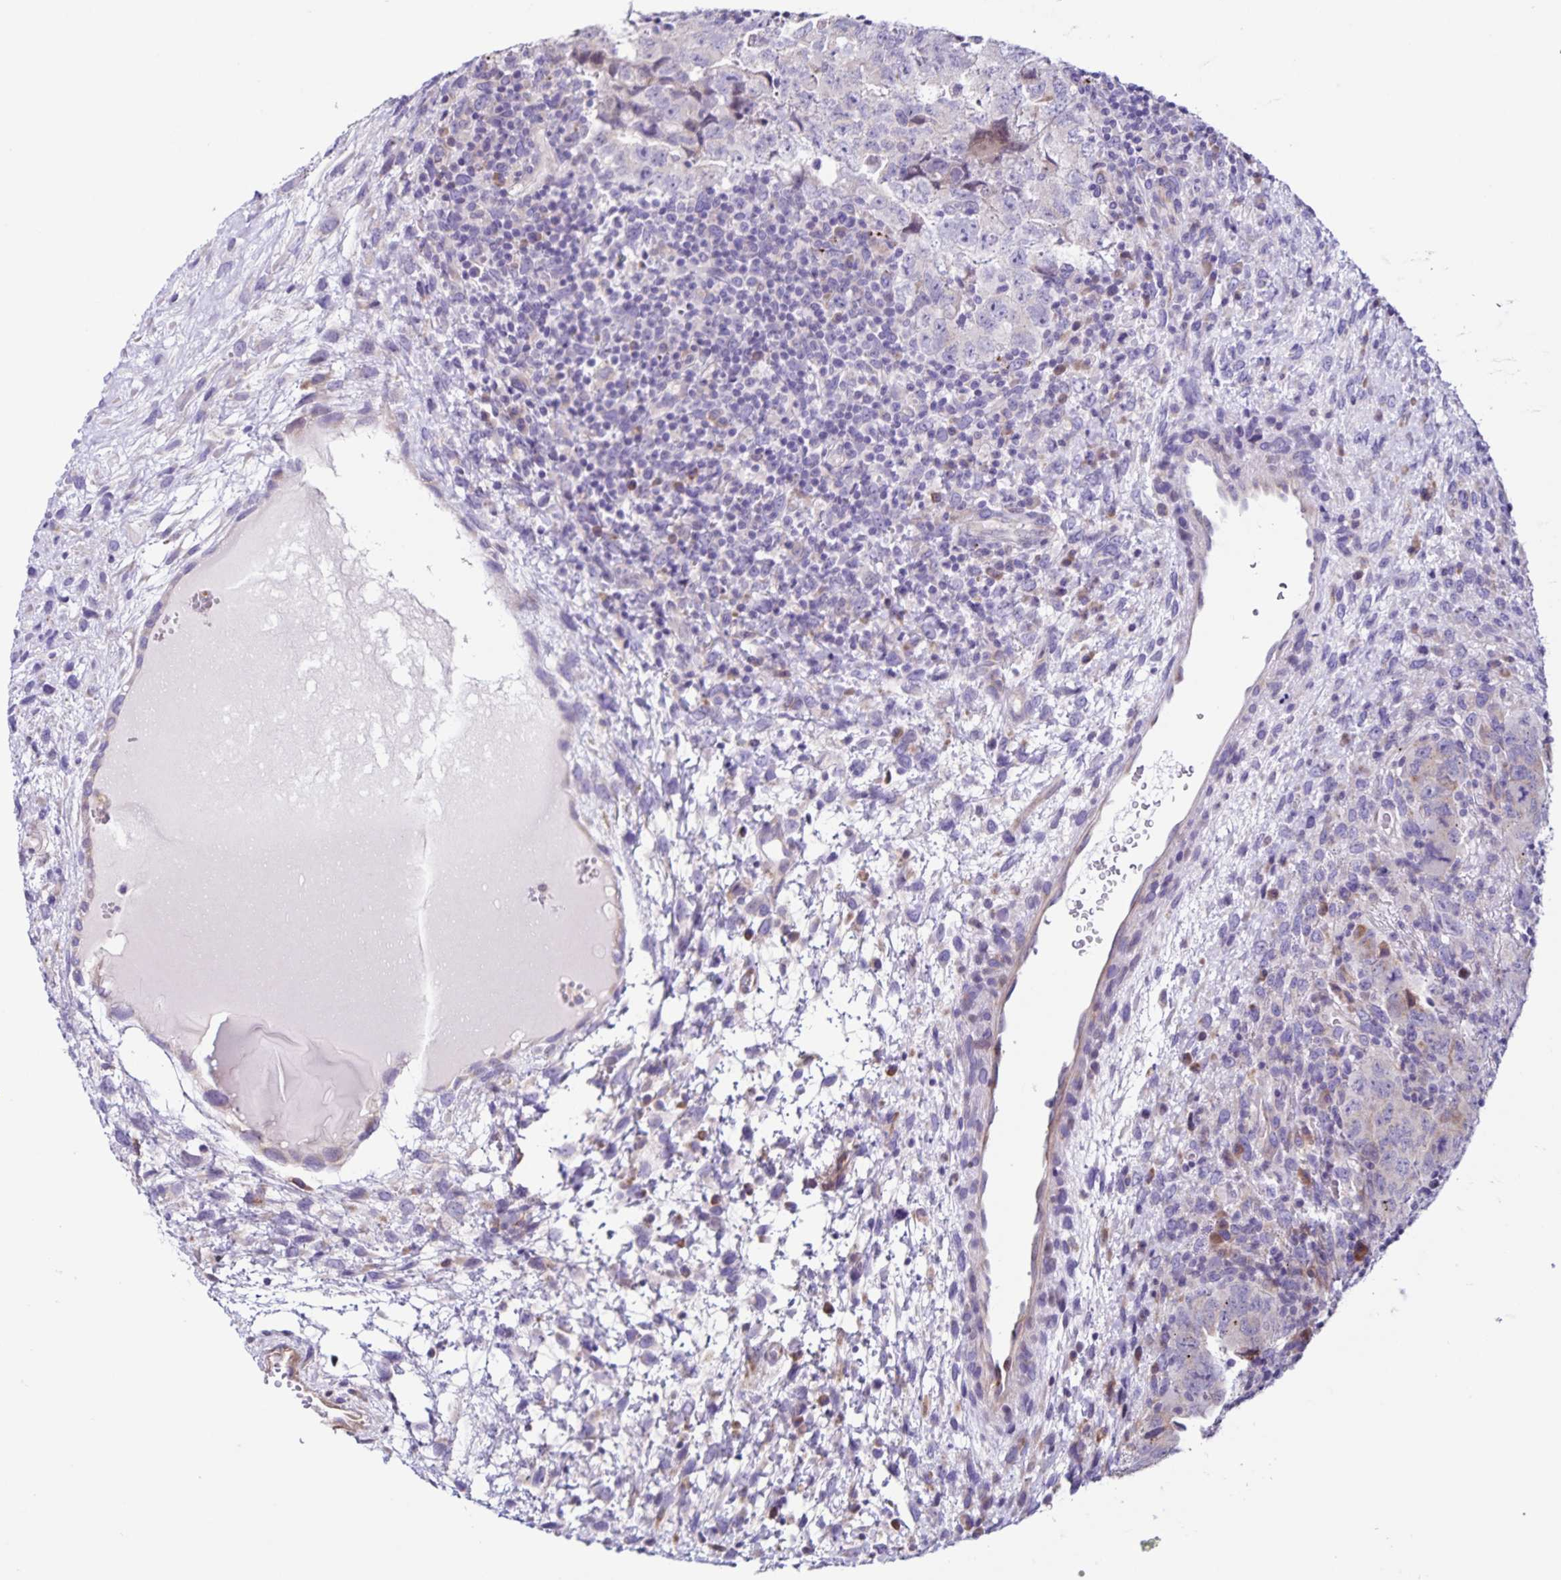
{"staining": {"intensity": "negative", "quantity": "none", "location": "none"}, "tissue": "testis cancer", "cell_type": "Tumor cells", "image_type": "cancer", "snomed": [{"axis": "morphology", "description": "Carcinoma, Embryonal, NOS"}, {"axis": "topography", "description": "Testis"}], "caption": "This is an immunohistochemistry micrograph of testis cancer (embryonal carcinoma). There is no staining in tumor cells.", "gene": "RNFT2", "patient": {"sex": "male", "age": 24}}